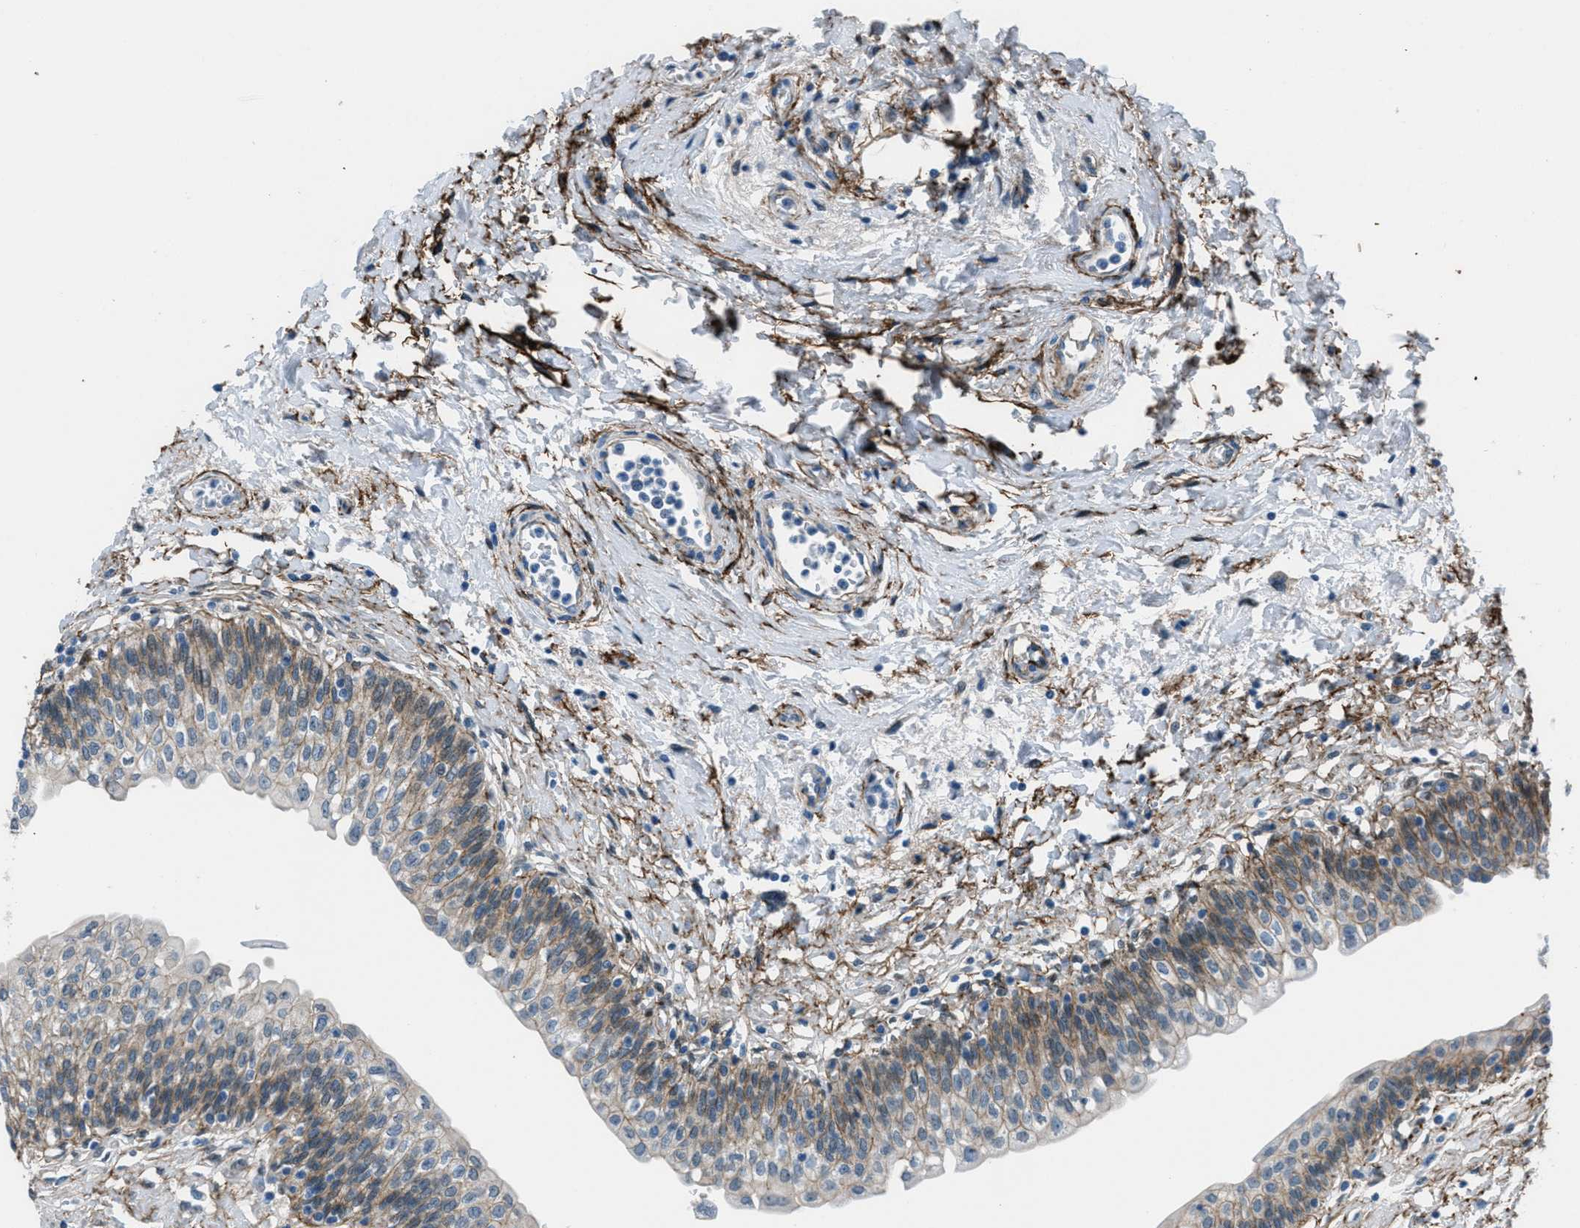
{"staining": {"intensity": "moderate", "quantity": "25%-75%", "location": "cytoplasmic/membranous,nuclear"}, "tissue": "urinary bladder", "cell_type": "Urothelial cells", "image_type": "normal", "snomed": [{"axis": "morphology", "description": "Normal tissue, NOS"}, {"axis": "topography", "description": "Urinary bladder"}], "caption": "DAB immunohistochemical staining of normal urinary bladder demonstrates moderate cytoplasmic/membranous,nuclear protein positivity in approximately 25%-75% of urothelial cells.", "gene": "FBN1", "patient": {"sex": "male", "age": 55}}